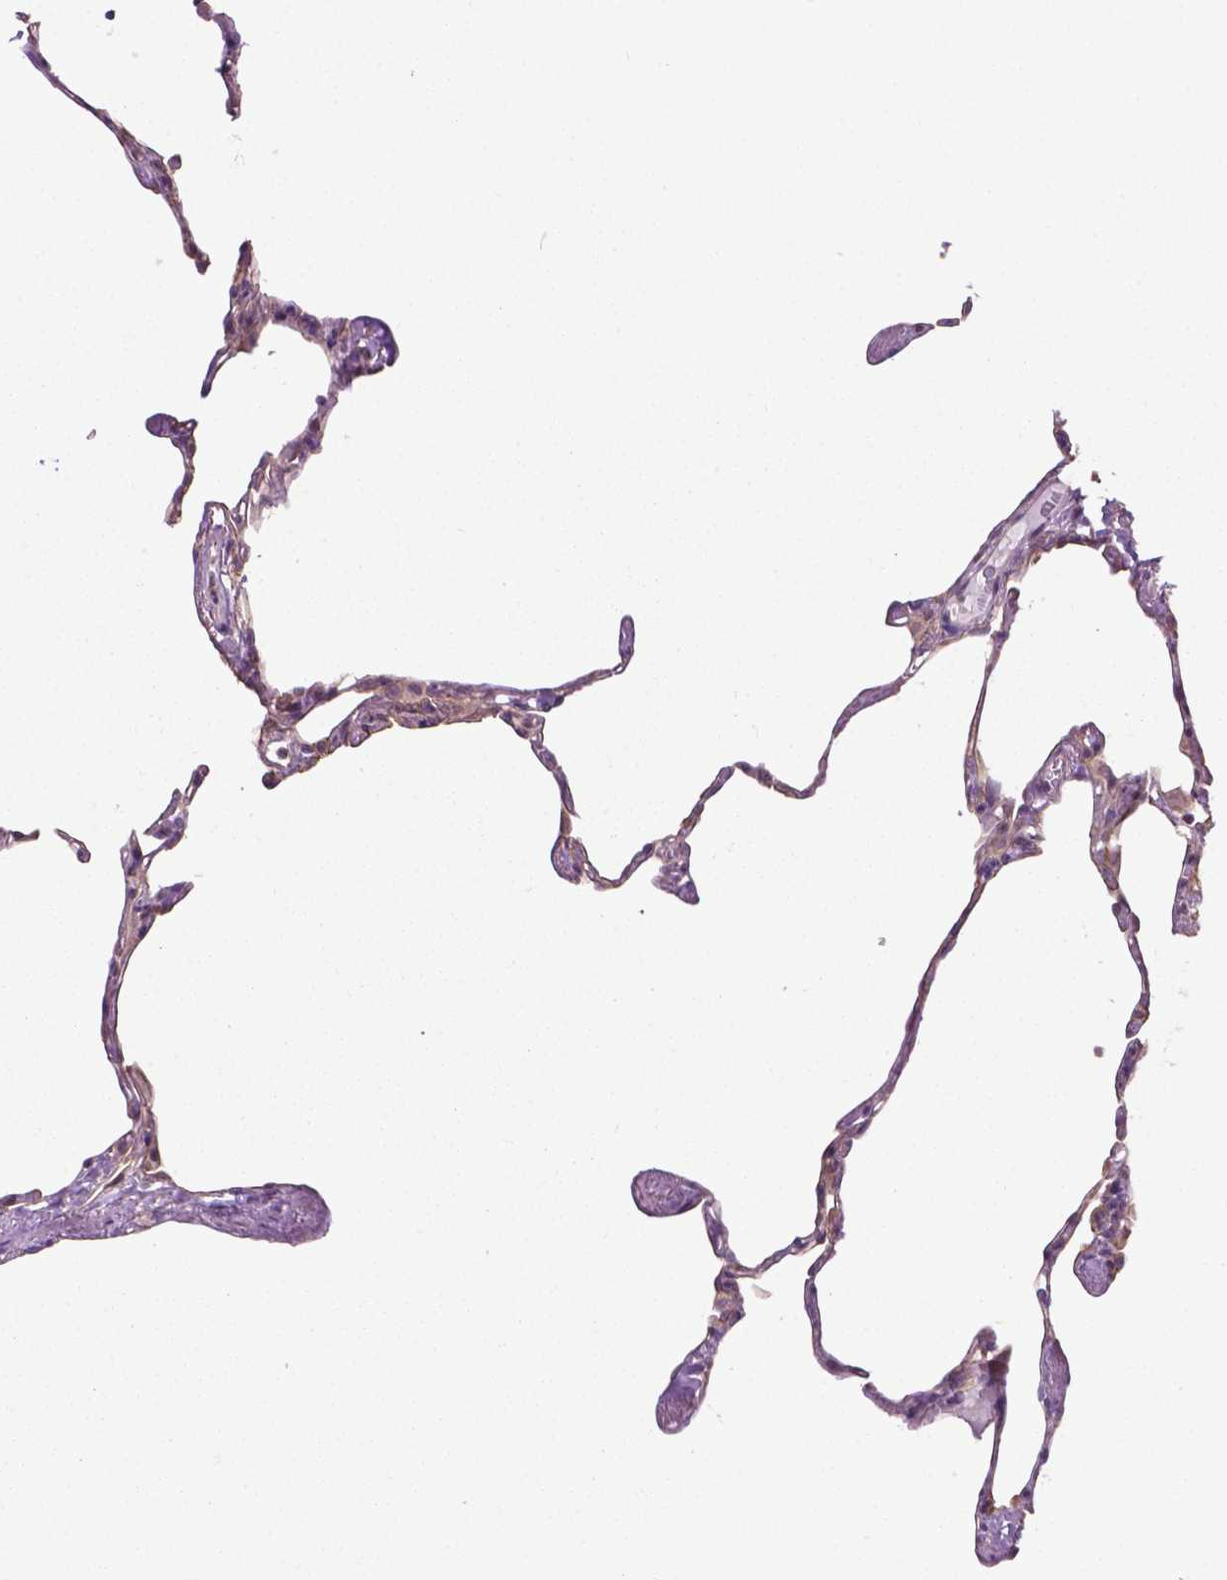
{"staining": {"intensity": "weak", "quantity": "<25%", "location": "cytoplasmic/membranous"}, "tissue": "lung", "cell_type": "Alveolar cells", "image_type": "normal", "snomed": [{"axis": "morphology", "description": "Normal tissue, NOS"}, {"axis": "topography", "description": "Lung"}], "caption": "The immunohistochemistry (IHC) micrograph has no significant staining in alveolar cells of lung.", "gene": "MZT1", "patient": {"sex": "male", "age": 65}}